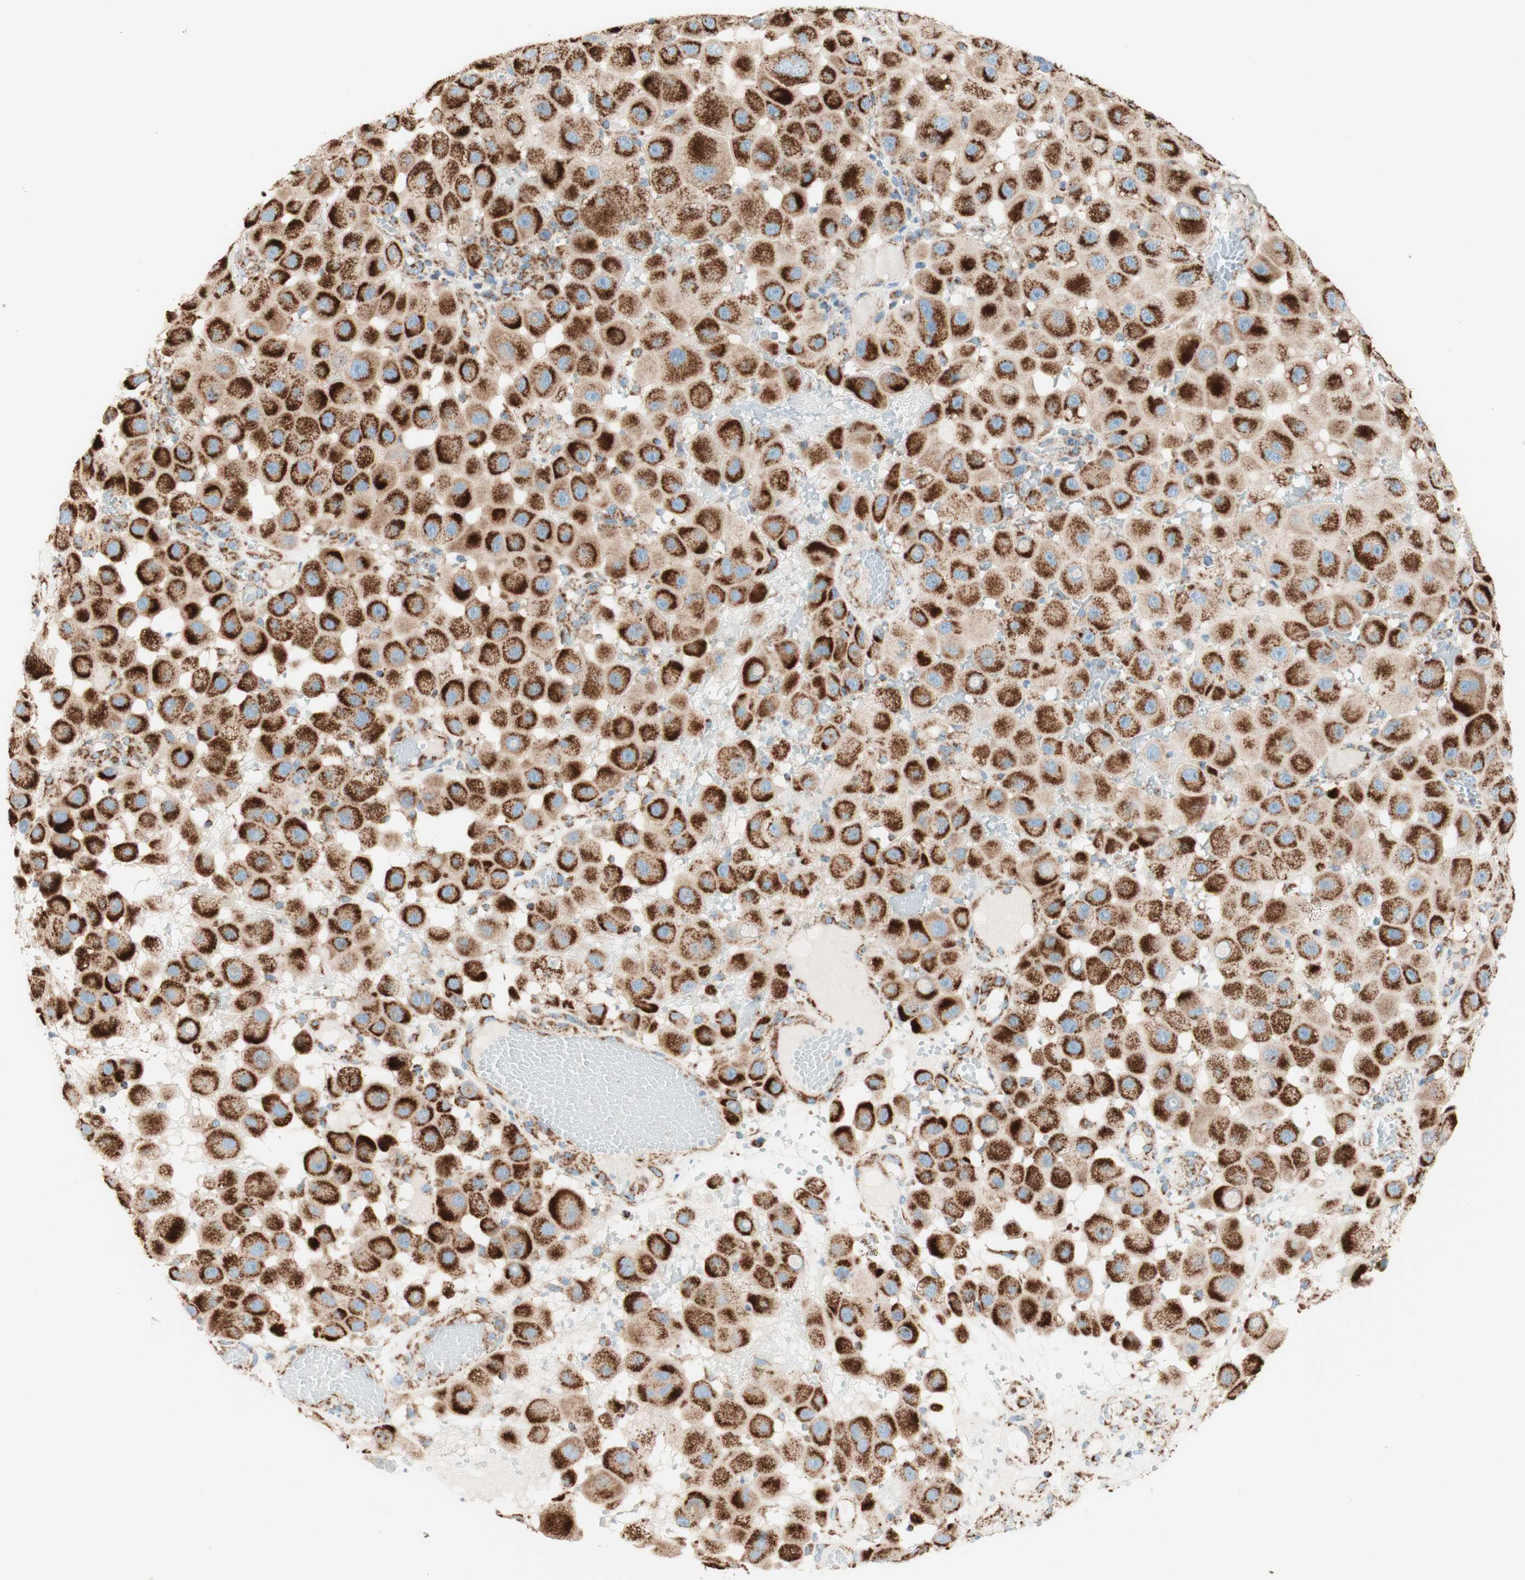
{"staining": {"intensity": "strong", "quantity": ">75%", "location": "cytoplasmic/membranous"}, "tissue": "melanoma", "cell_type": "Tumor cells", "image_type": "cancer", "snomed": [{"axis": "morphology", "description": "Malignant melanoma, NOS"}, {"axis": "topography", "description": "Skin"}], "caption": "Protein staining by immunohistochemistry (IHC) displays strong cytoplasmic/membranous staining in approximately >75% of tumor cells in melanoma.", "gene": "TOMM20", "patient": {"sex": "female", "age": 81}}